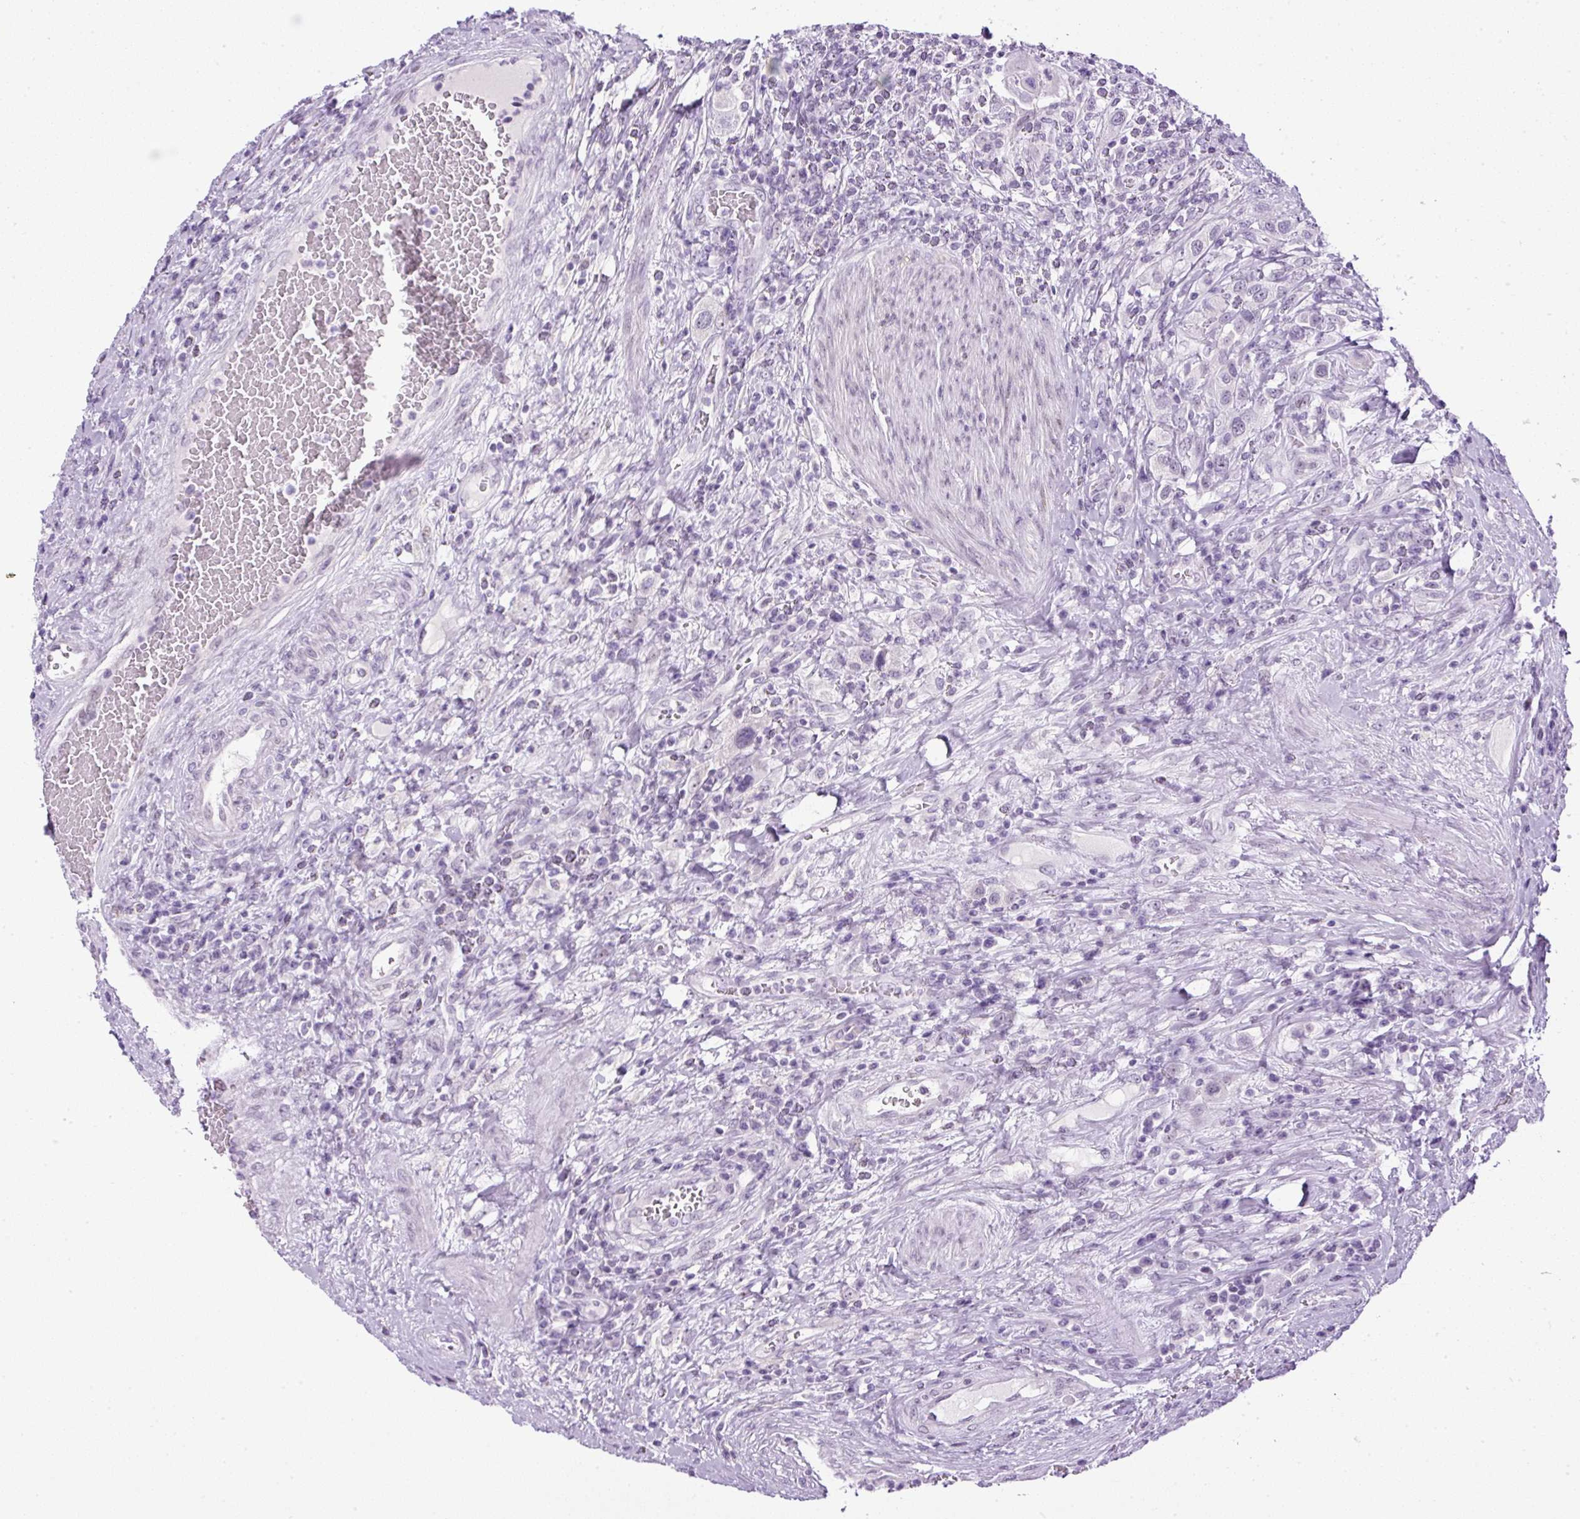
{"staining": {"intensity": "negative", "quantity": "none", "location": "none"}, "tissue": "urothelial cancer", "cell_type": "Tumor cells", "image_type": "cancer", "snomed": [{"axis": "morphology", "description": "Urothelial carcinoma, High grade"}, {"axis": "topography", "description": "Urinary bladder"}], "caption": "High magnification brightfield microscopy of urothelial cancer stained with DAB (3,3'-diaminobenzidine) (brown) and counterstained with hematoxylin (blue): tumor cells show no significant staining.", "gene": "RHBDD2", "patient": {"sex": "male", "age": 50}}